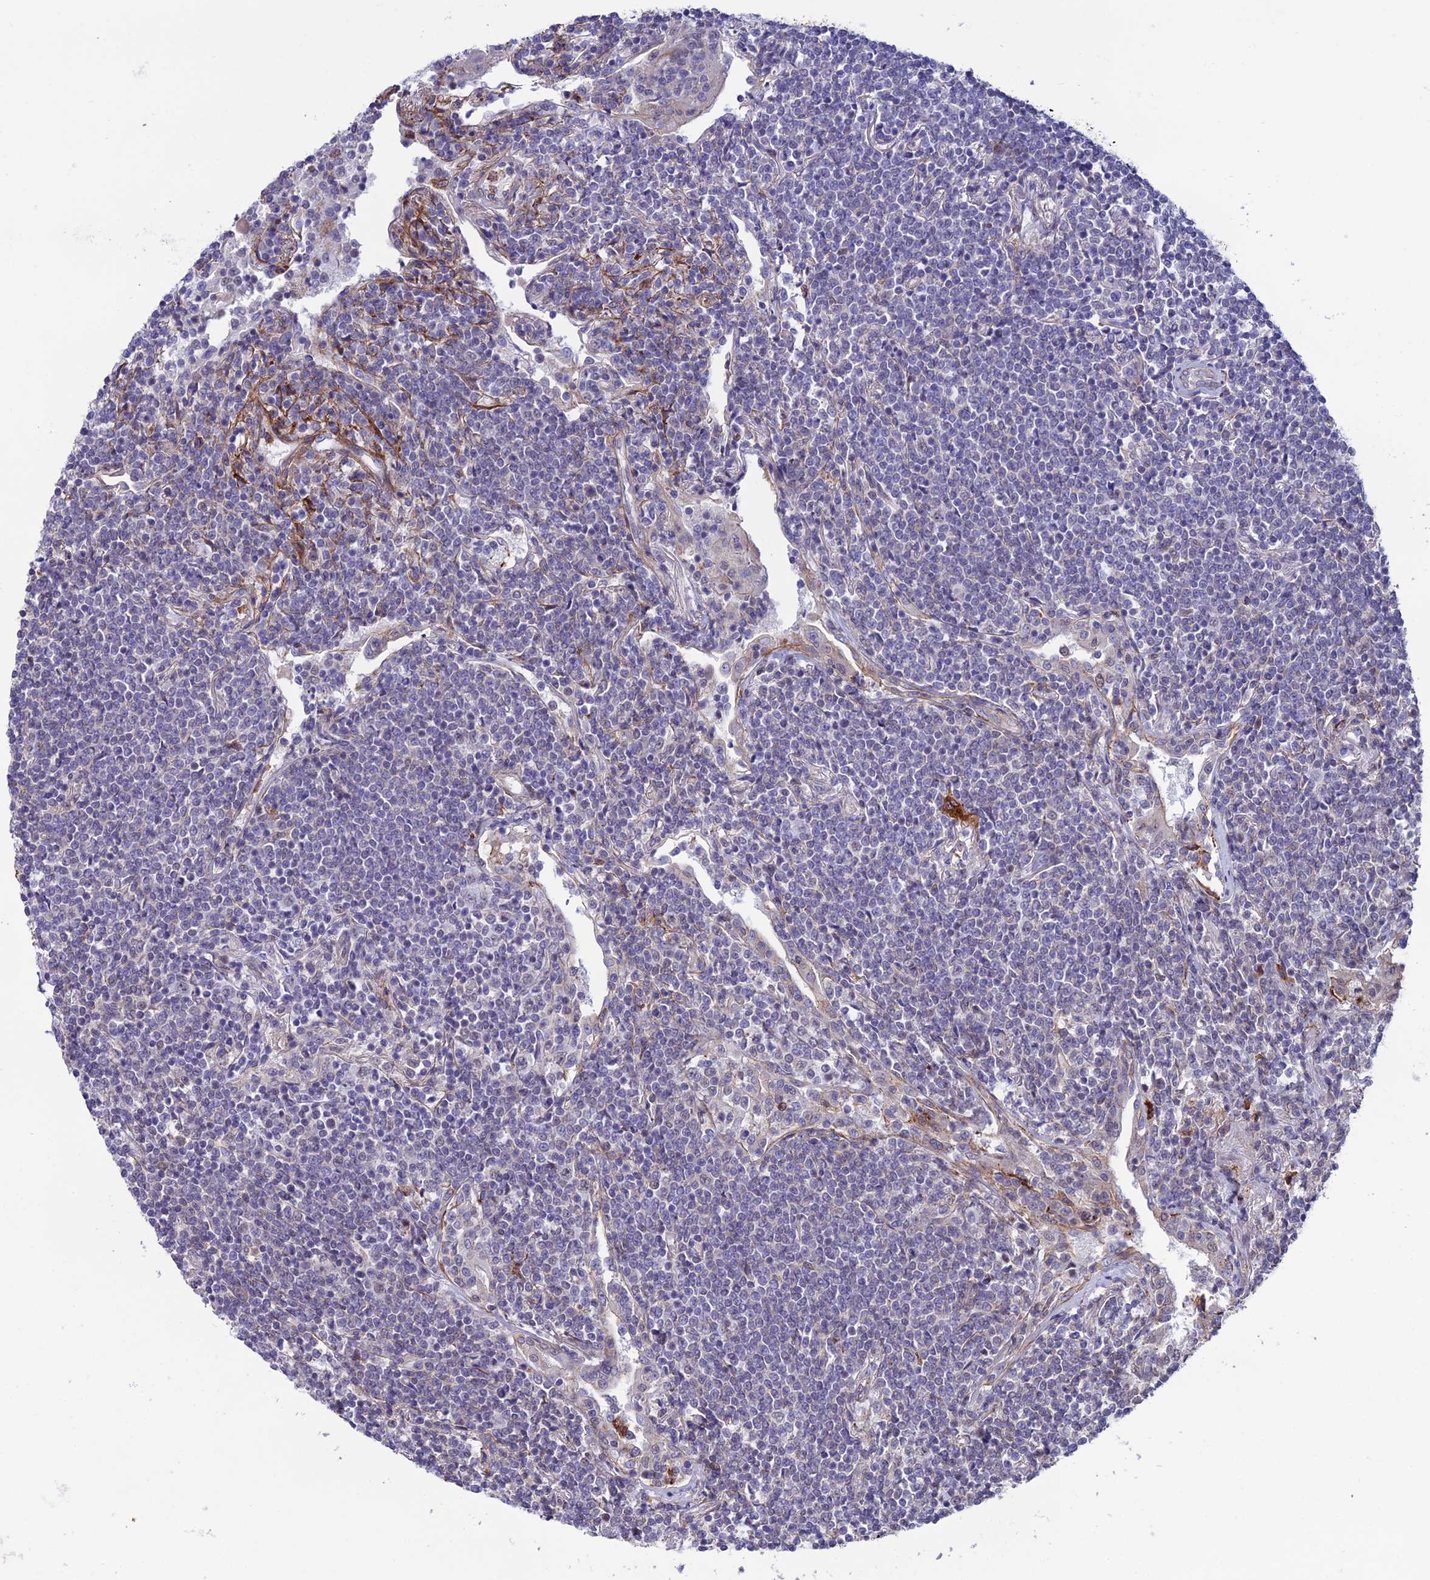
{"staining": {"intensity": "negative", "quantity": "none", "location": "none"}, "tissue": "lymphoma", "cell_type": "Tumor cells", "image_type": "cancer", "snomed": [{"axis": "morphology", "description": "Malignant lymphoma, non-Hodgkin's type, Low grade"}, {"axis": "topography", "description": "Lung"}], "caption": "High magnification brightfield microscopy of low-grade malignant lymphoma, non-Hodgkin's type stained with DAB (3,3'-diaminobenzidine) (brown) and counterstained with hematoxylin (blue): tumor cells show no significant expression. The staining is performed using DAB (3,3'-diaminobenzidine) brown chromogen with nuclei counter-stained in using hematoxylin.", "gene": "COL6A6", "patient": {"sex": "female", "age": 71}}